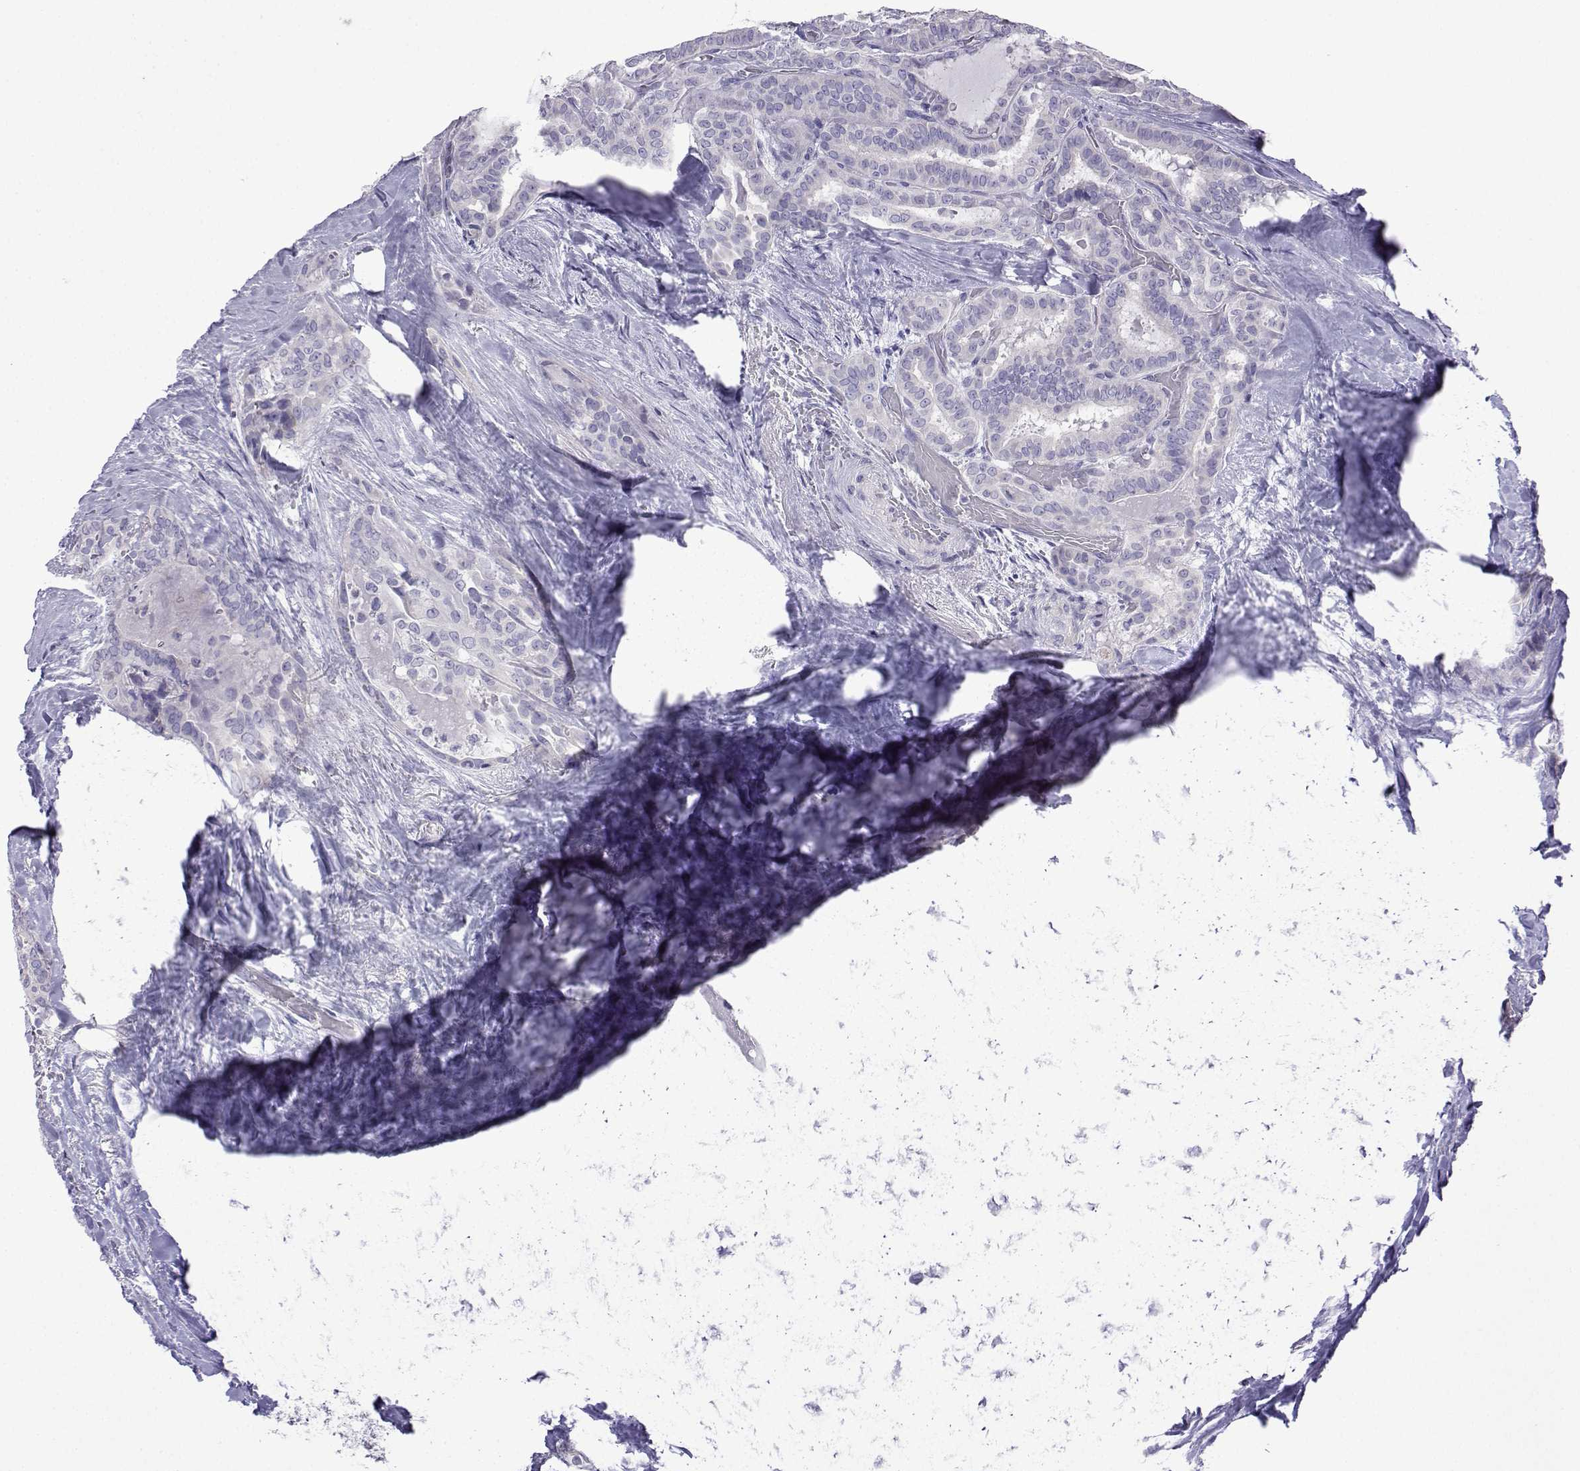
{"staining": {"intensity": "negative", "quantity": "none", "location": "none"}, "tissue": "thyroid cancer", "cell_type": "Tumor cells", "image_type": "cancer", "snomed": [{"axis": "morphology", "description": "Papillary adenocarcinoma, NOS"}, {"axis": "topography", "description": "Thyroid gland"}], "caption": "Tumor cells show no significant protein positivity in thyroid cancer.", "gene": "CFAP70", "patient": {"sex": "female", "age": 39}}